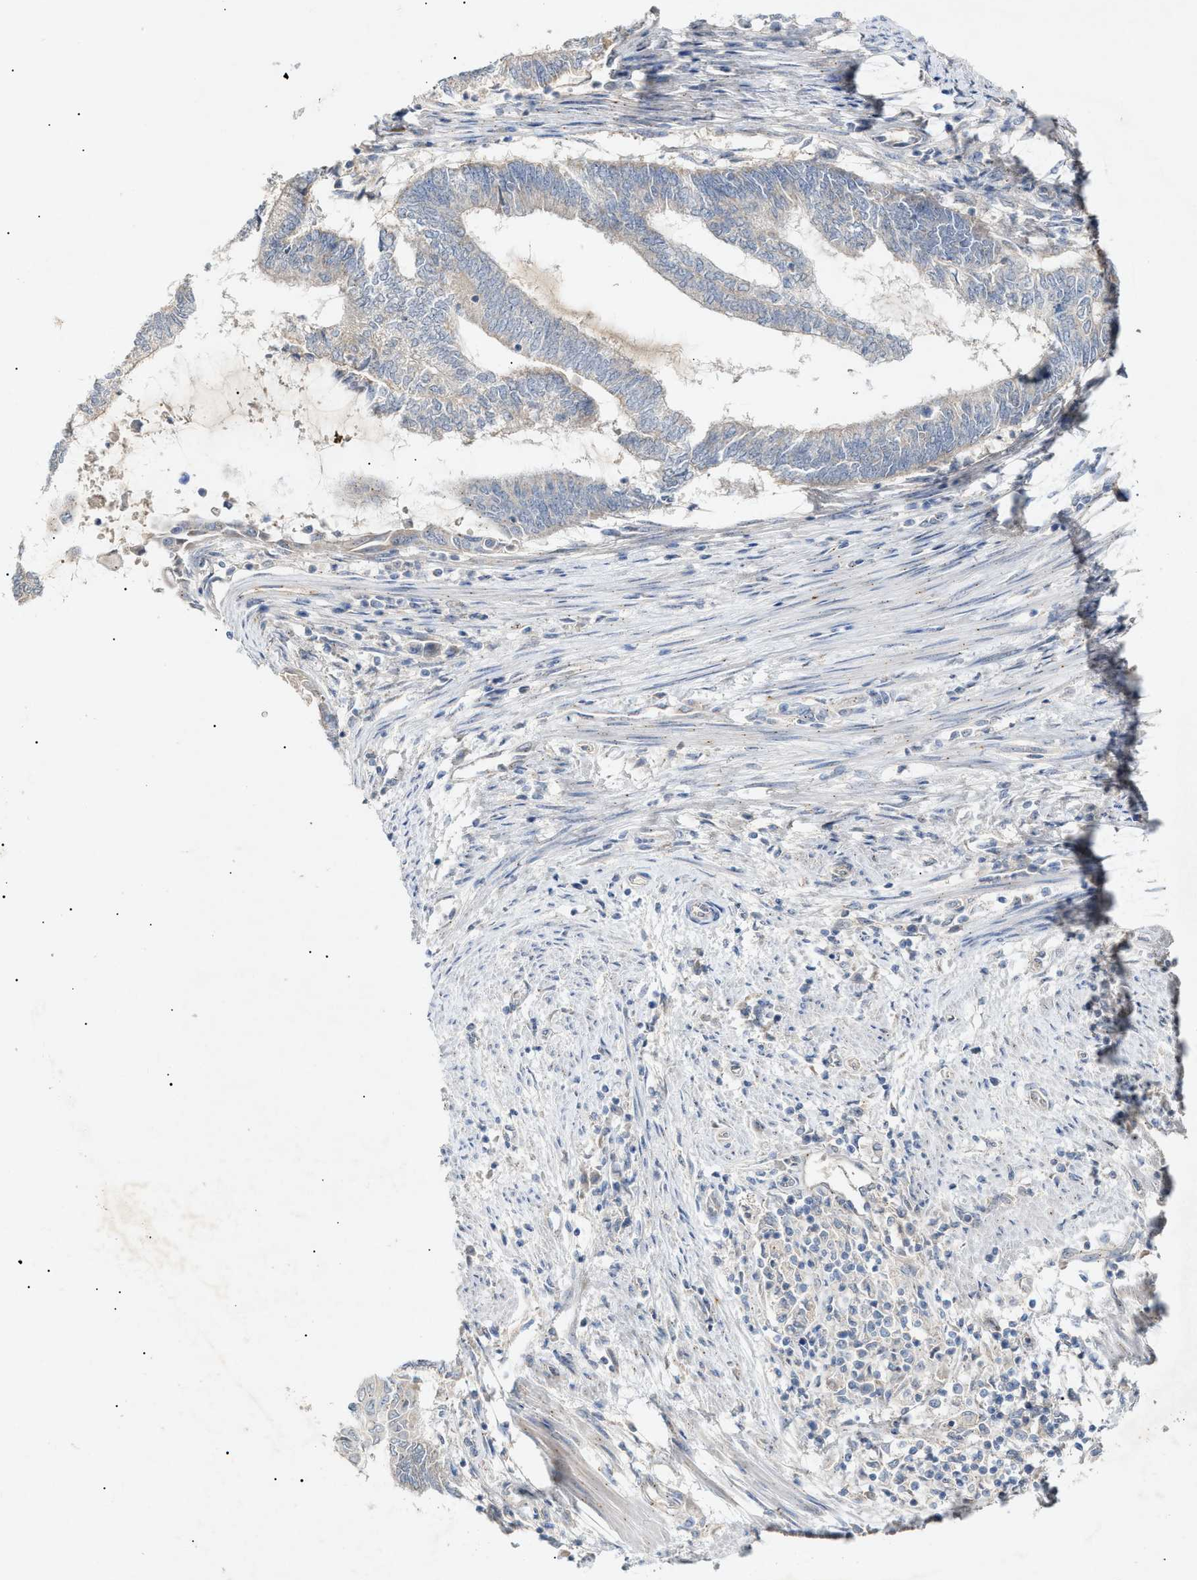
{"staining": {"intensity": "negative", "quantity": "none", "location": "none"}, "tissue": "endometrial cancer", "cell_type": "Tumor cells", "image_type": "cancer", "snomed": [{"axis": "morphology", "description": "Adenocarcinoma, NOS"}, {"axis": "topography", "description": "Uterus"}, {"axis": "topography", "description": "Endometrium"}], "caption": "A histopathology image of adenocarcinoma (endometrial) stained for a protein exhibits no brown staining in tumor cells.", "gene": "SLC25A31", "patient": {"sex": "female", "age": 70}}